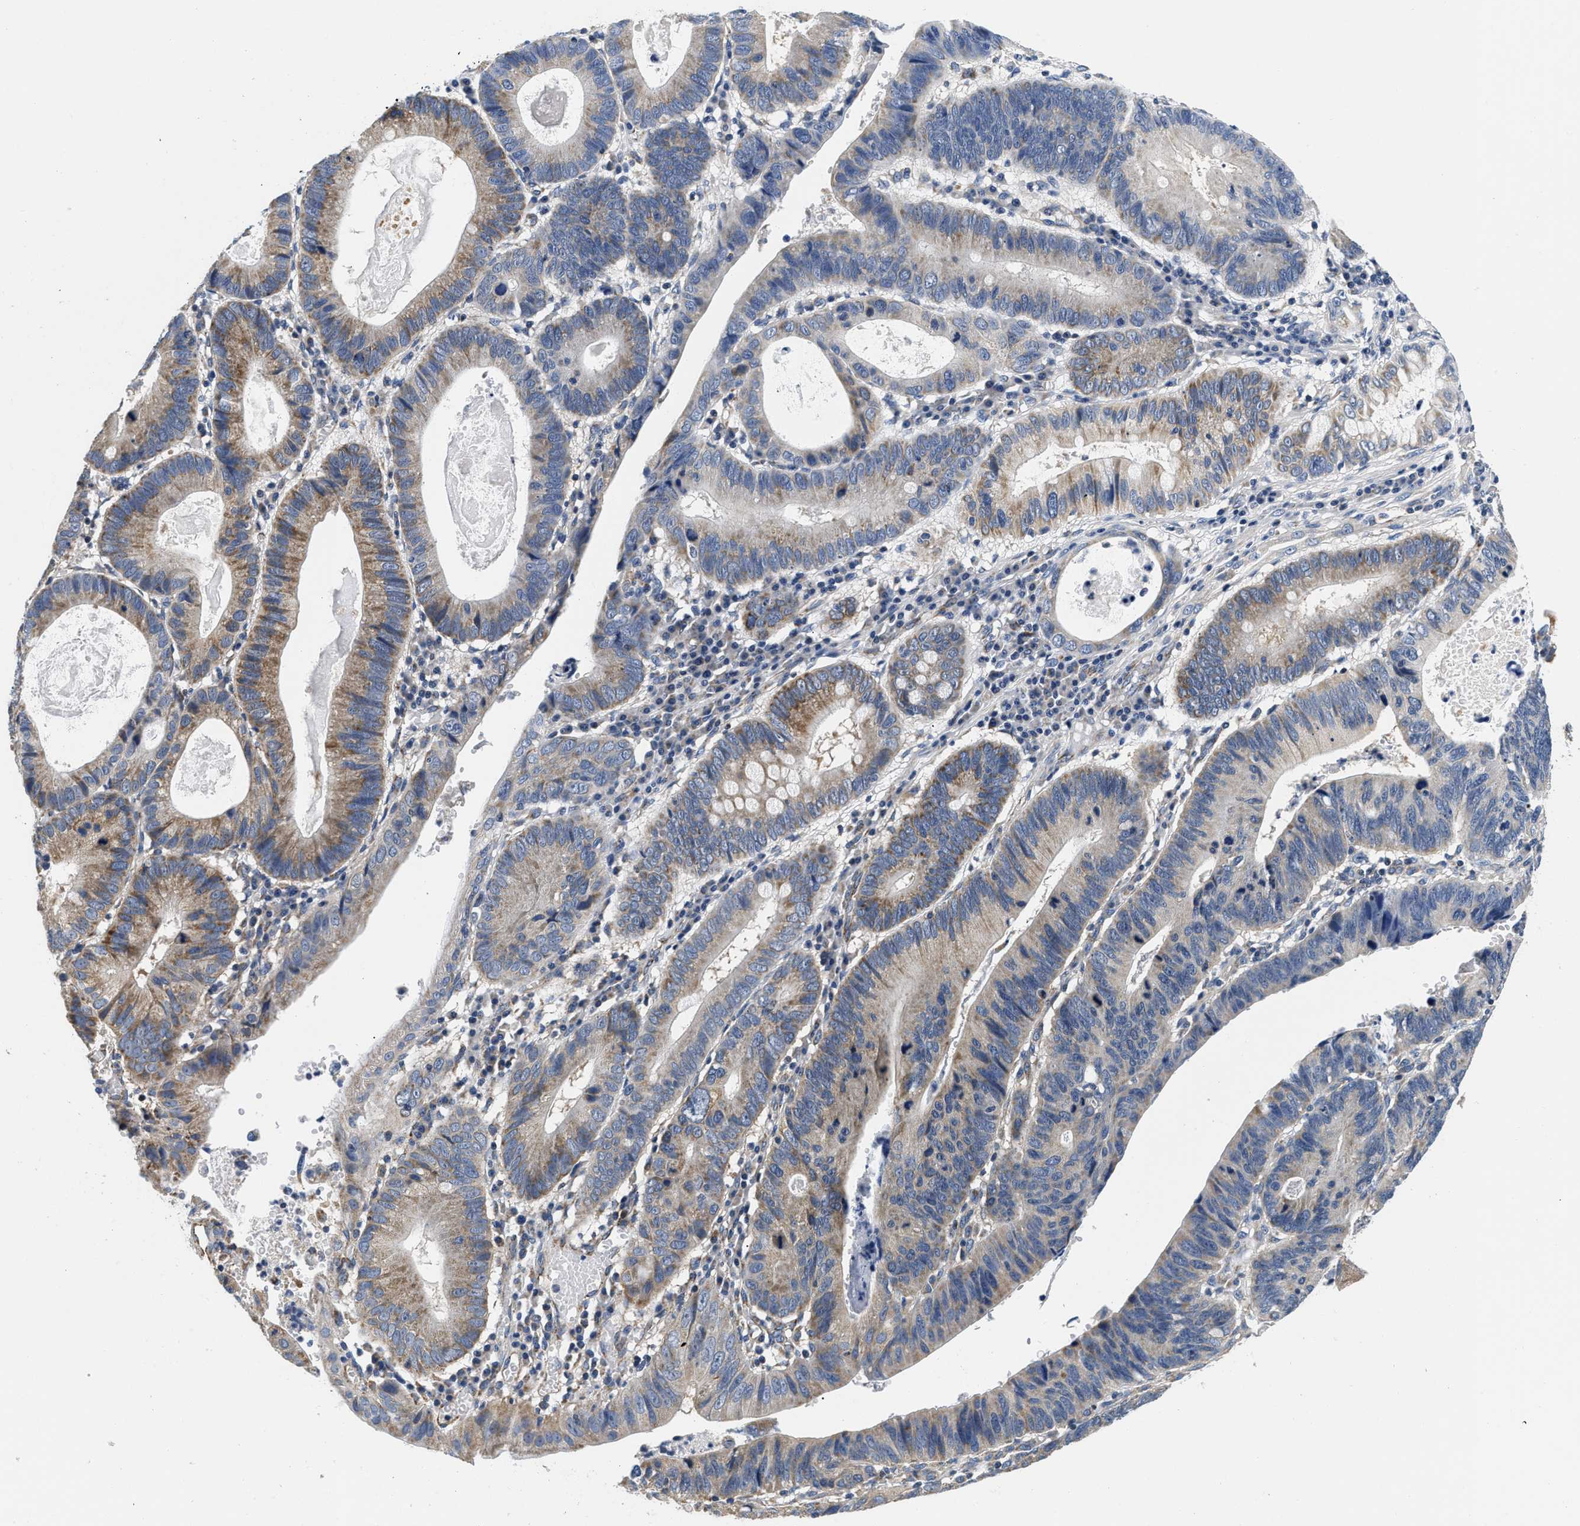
{"staining": {"intensity": "moderate", "quantity": "25%-75%", "location": "cytoplasmic/membranous"}, "tissue": "stomach cancer", "cell_type": "Tumor cells", "image_type": "cancer", "snomed": [{"axis": "morphology", "description": "Adenocarcinoma, NOS"}, {"axis": "topography", "description": "Stomach"}], "caption": "High-power microscopy captured an immunohistochemistry (IHC) image of stomach adenocarcinoma, revealing moderate cytoplasmic/membranous staining in about 25%-75% of tumor cells.", "gene": "PDP1", "patient": {"sex": "male", "age": 59}}